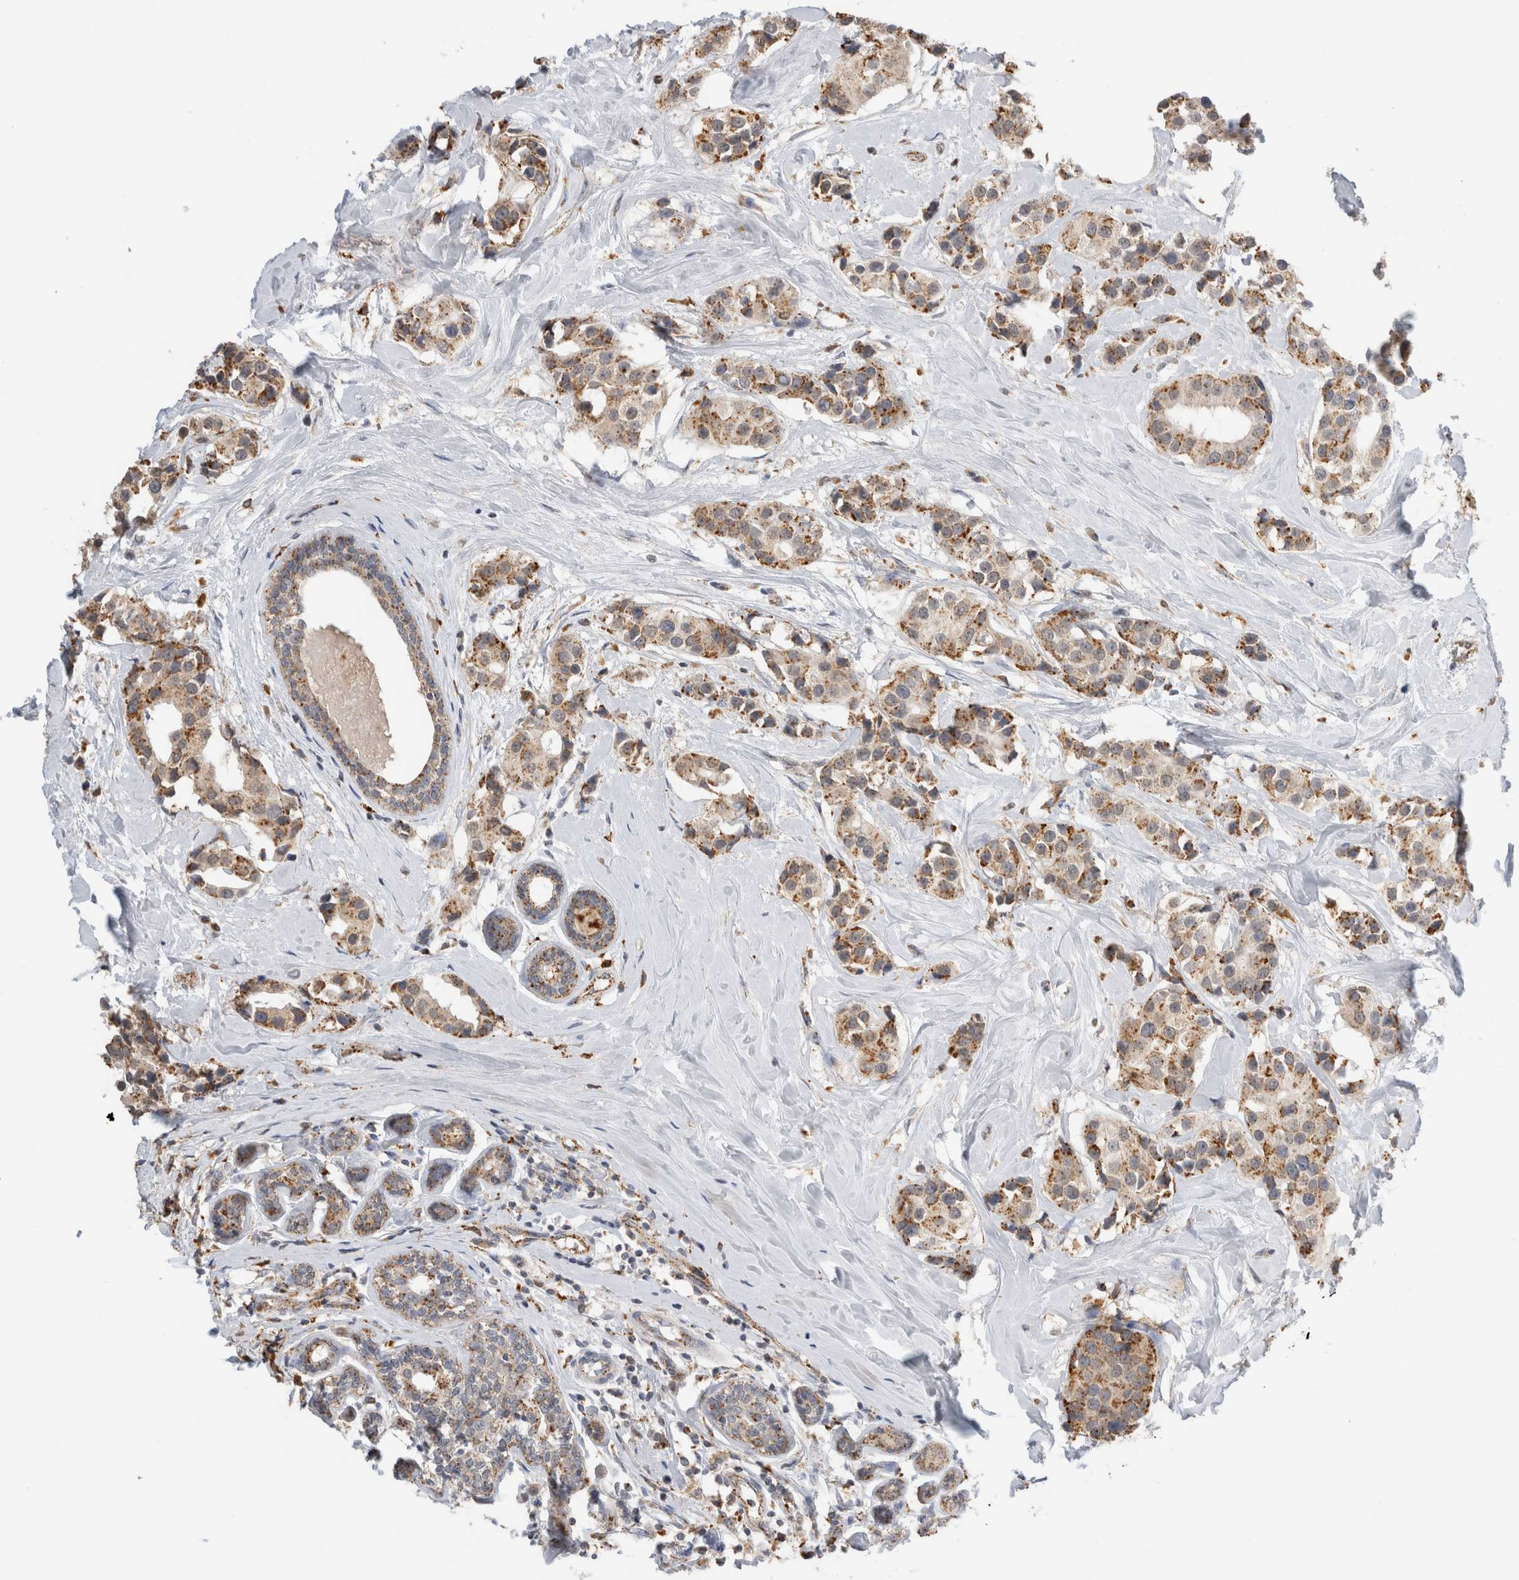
{"staining": {"intensity": "moderate", "quantity": ">75%", "location": "cytoplasmic/membranous"}, "tissue": "breast cancer", "cell_type": "Tumor cells", "image_type": "cancer", "snomed": [{"axis": "morphology", "description": "Normal tissue, NOS"}, {"axis": "morphology", "description": "Duct carcinoma"}, {"axis": "topography", "description": "Breast"}], "caption": "This micrograph demonstrates breast cancer (intraductal carcinoma) stained with immunohistochemistry to label a protein in brown. The cytoplasmic/membranous of tumor cells show moderate positivity for the protein. Nuclei are counter-stained blue.", "gene": "GNS", "patient": {"sex": "female", "age": 39}}